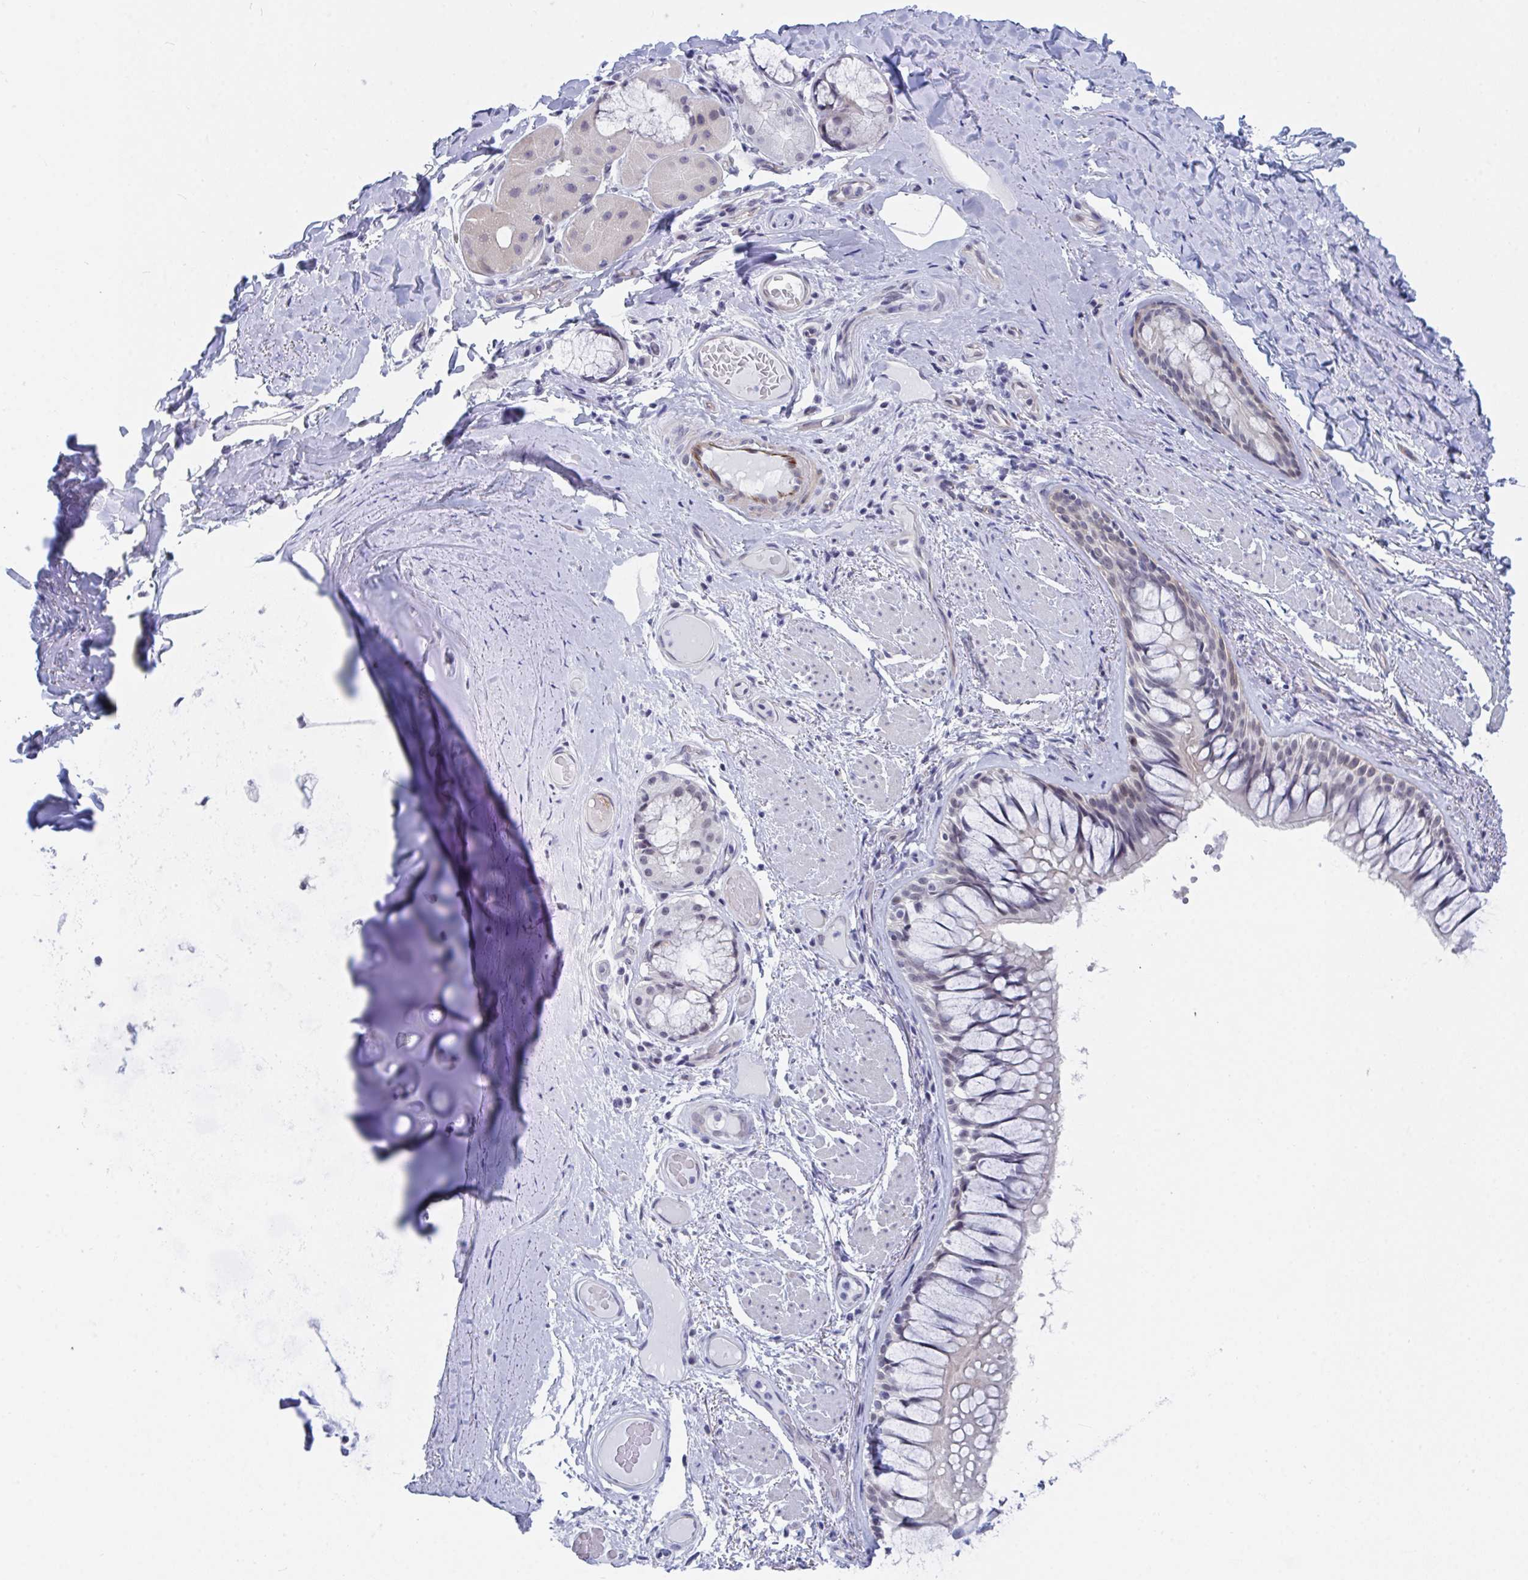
{"staining": {"intensity": "negative", "quantity": "none", "location": "none"}, "tissue": "adipose tissue", "cell_type": "Adipocytes", "image_type": "normal", "snomed": [{"axis": "morphology", "description": "Normal tissue, NOS"}, {"axis": "topography", "description": "Cartilage tissue"}, {"axis": "topography", "description": "Bronchus"}], "caption": "This is an IHC image of unremarkable adipose tissue. There is no expression in adipocytes.", "gene": "DAOA", "patient": {"sex": "male", "age": 64}}